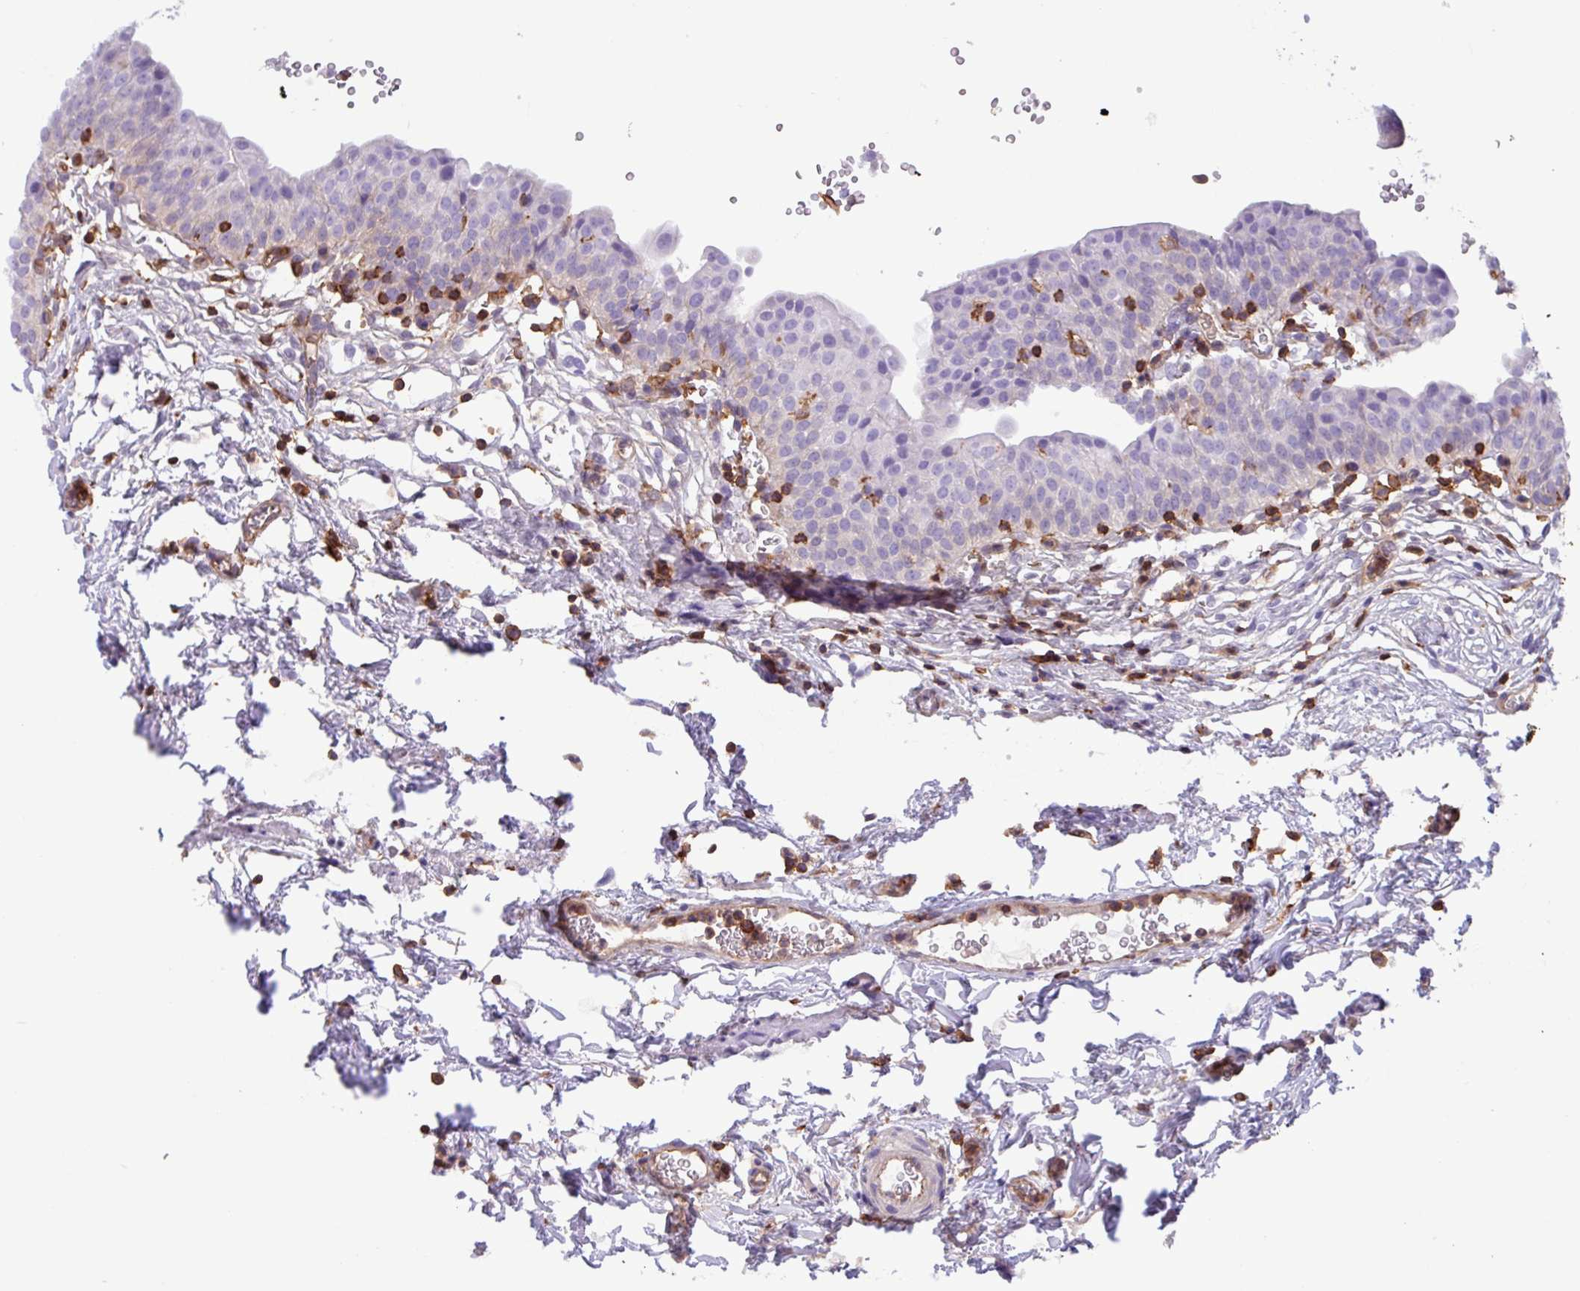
{"staining": {"intensity": "negative", "quantity": "none", "location": "none"}, "tissue": "urinary bladder", "cell_type": "Urothelial cells", "image_type": "normal", "snomed": [{"axis": "morphology", "description": "Normal tissue, NOS"}, {"axis": "topography", "description": "Urinary bladder"}, {"axis": "topography", "description": "Peripheral nerve tissue"}], "caption": "This is an immunohistochemistry photomicrograph of normal human urinary bladder. There is no positivity in urothelial cells.", "gene": "PPP1R18", "patient": {"sex": "male", "age": 55}}